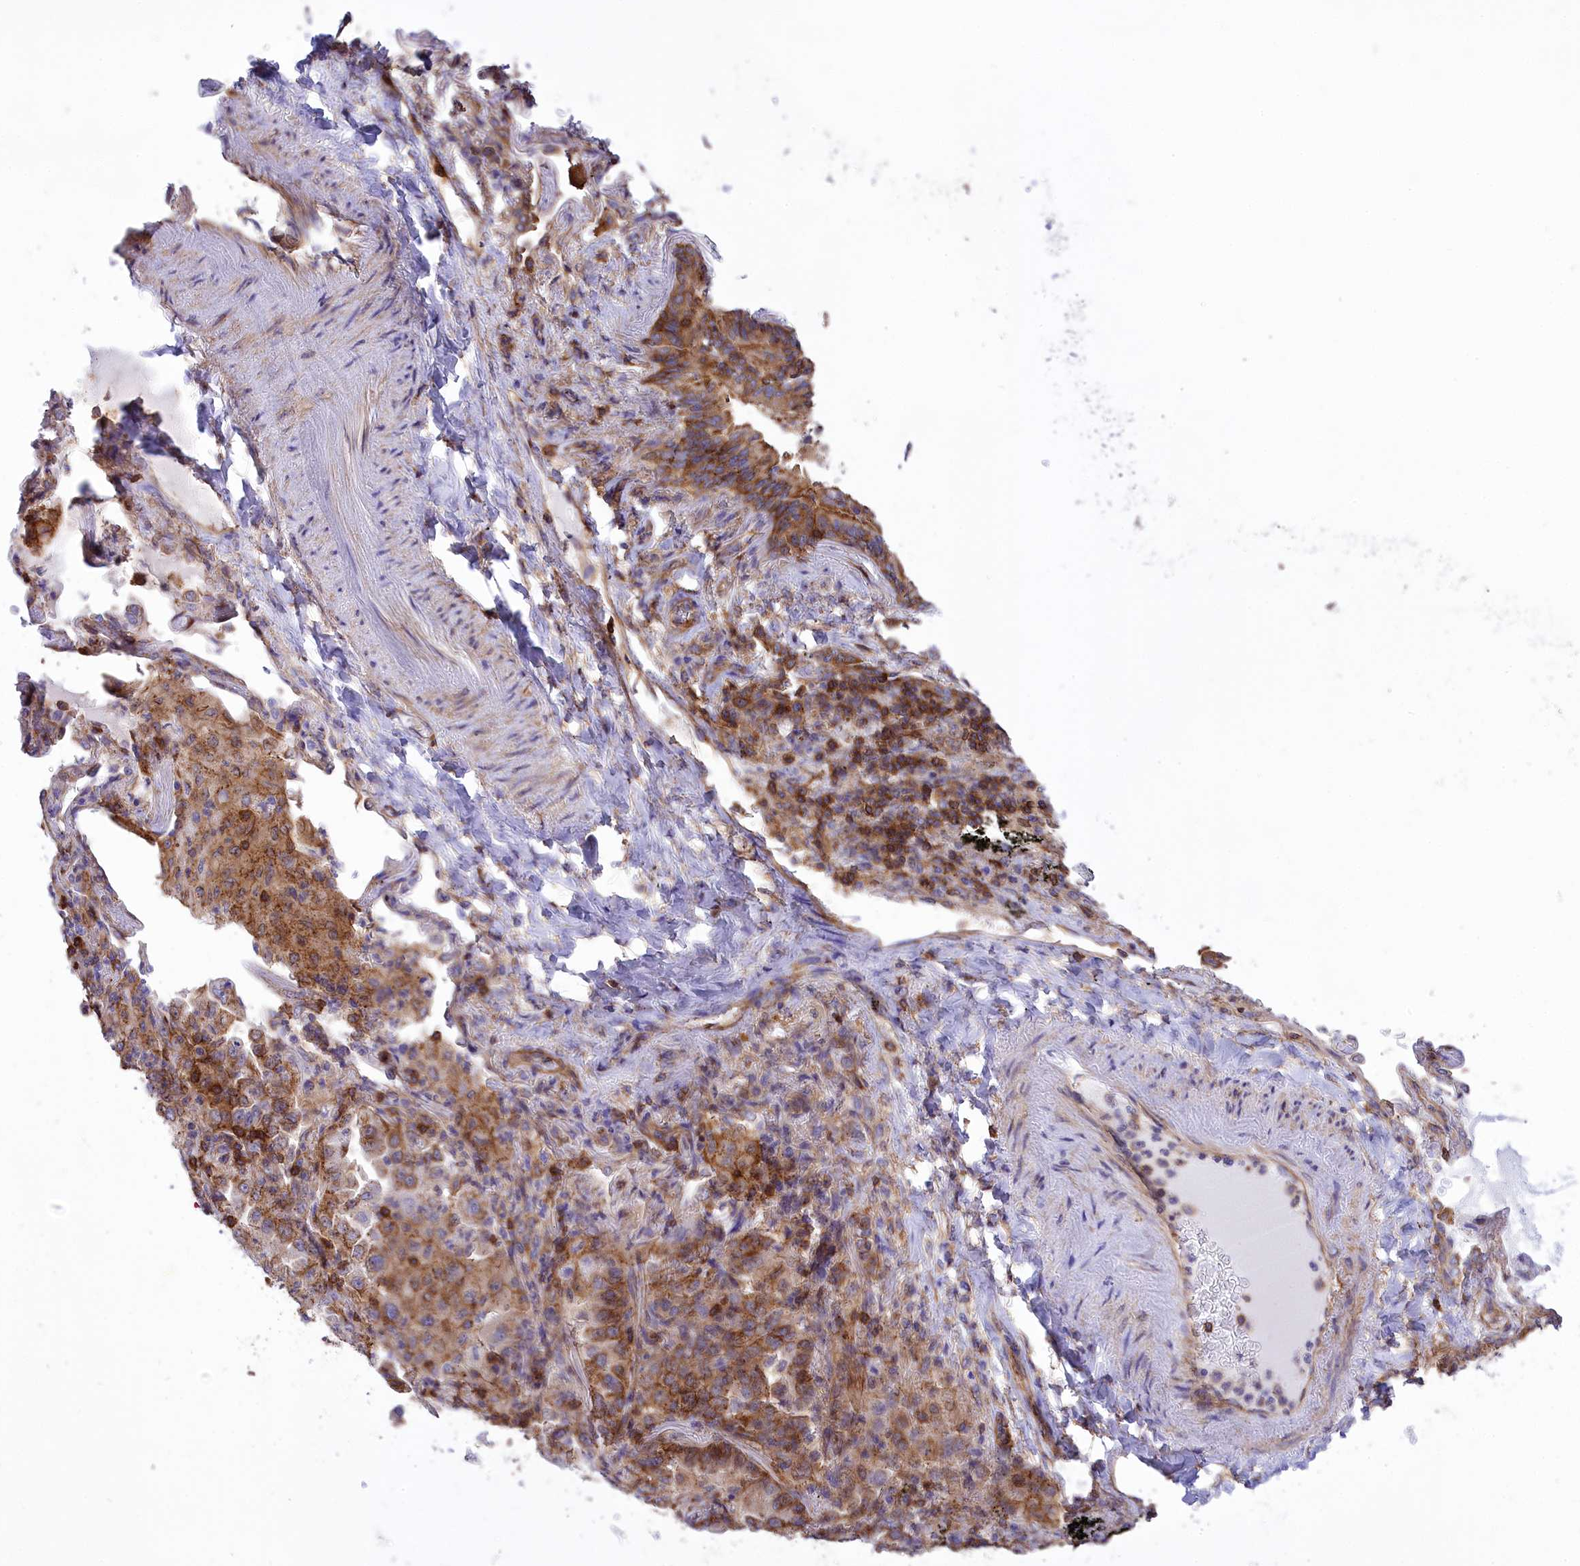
{"staining": {"intensity": "moderate", "quantity": ">75%", "location": "cytoplasmic/membranous"}, "tissue": "lung cancer", "cell_type": "Tumor cells", "image_type": "cancer", "snomed": [{"axis": "morphology", "description": "Adenocarcinoma, NOS"}, {"axis": "topography", "description": "Lung"}], "caption": "High-magnification brightfield microscopy of lung cancer (adenocarcinoma) stained with DAB (3,3'-diaminobenzidine) (brown) and counterstained with hematoxylin (blue). tumor cells exhibit moderate cytoplasmic/membranous expression is appreciated in about>75% of cells.", "gene": "SEPTIN9", "patient": {"sex": "female", "age": 69}}